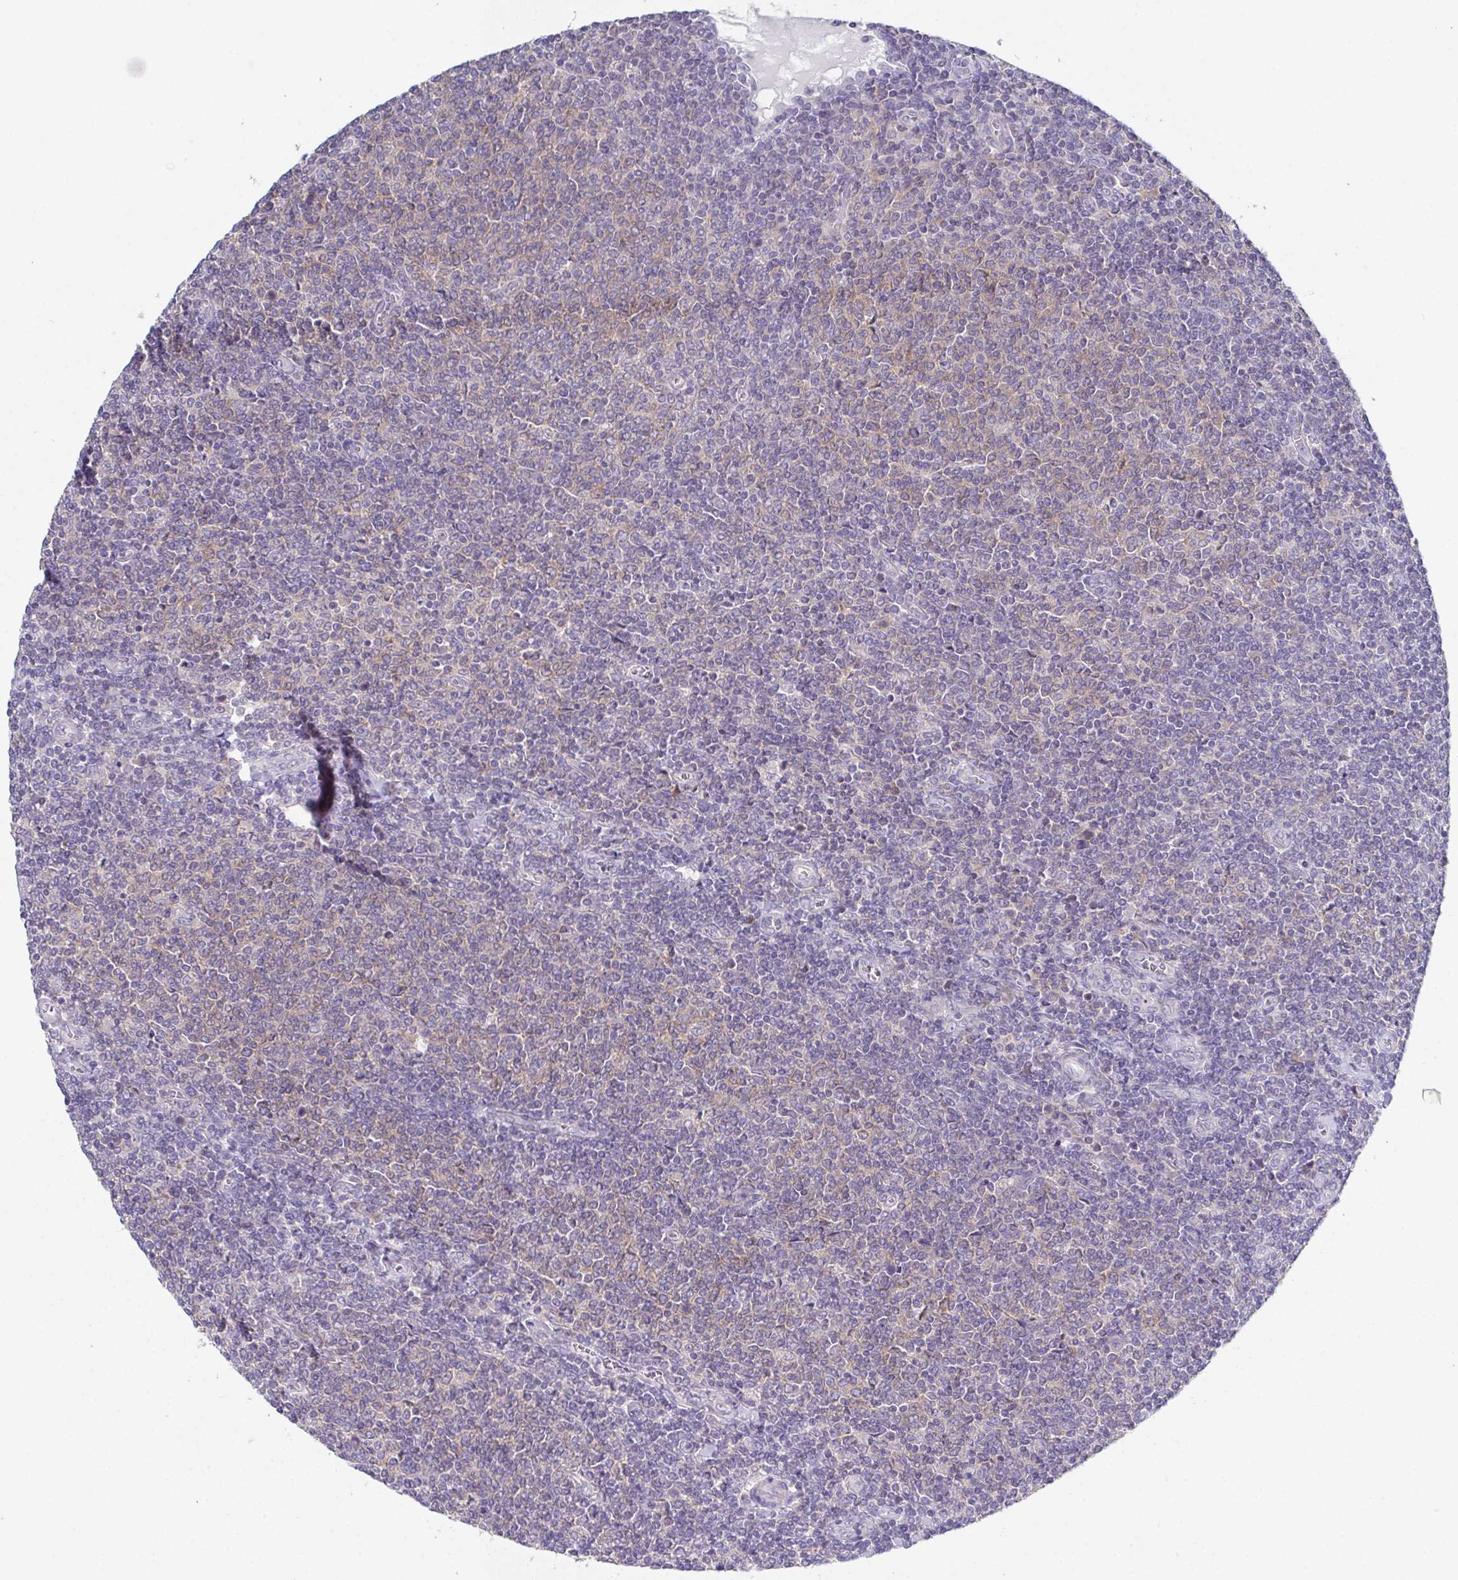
{"staining": {"intensity": "weak", "quantity": "<25%", "location": "cytoplasmic/membranous"}, "tissue": "lymphoma", "cell_type": "Tumor cells", "image_type": "cancer", "snomed": [{"axis": "morphology", "description": "Malignant lymphoma, non-Hodgkin's type, Low grade"}, {"axis": "topography", "description": "Lymph node"}], "caption": "The image reveals no significant positivity in tumor cells of low-grade malignant lymphoma, non-Hodgkin's type.", "gene": "CFAP97D1", "patient": {"sex": "male", "age": 52}}